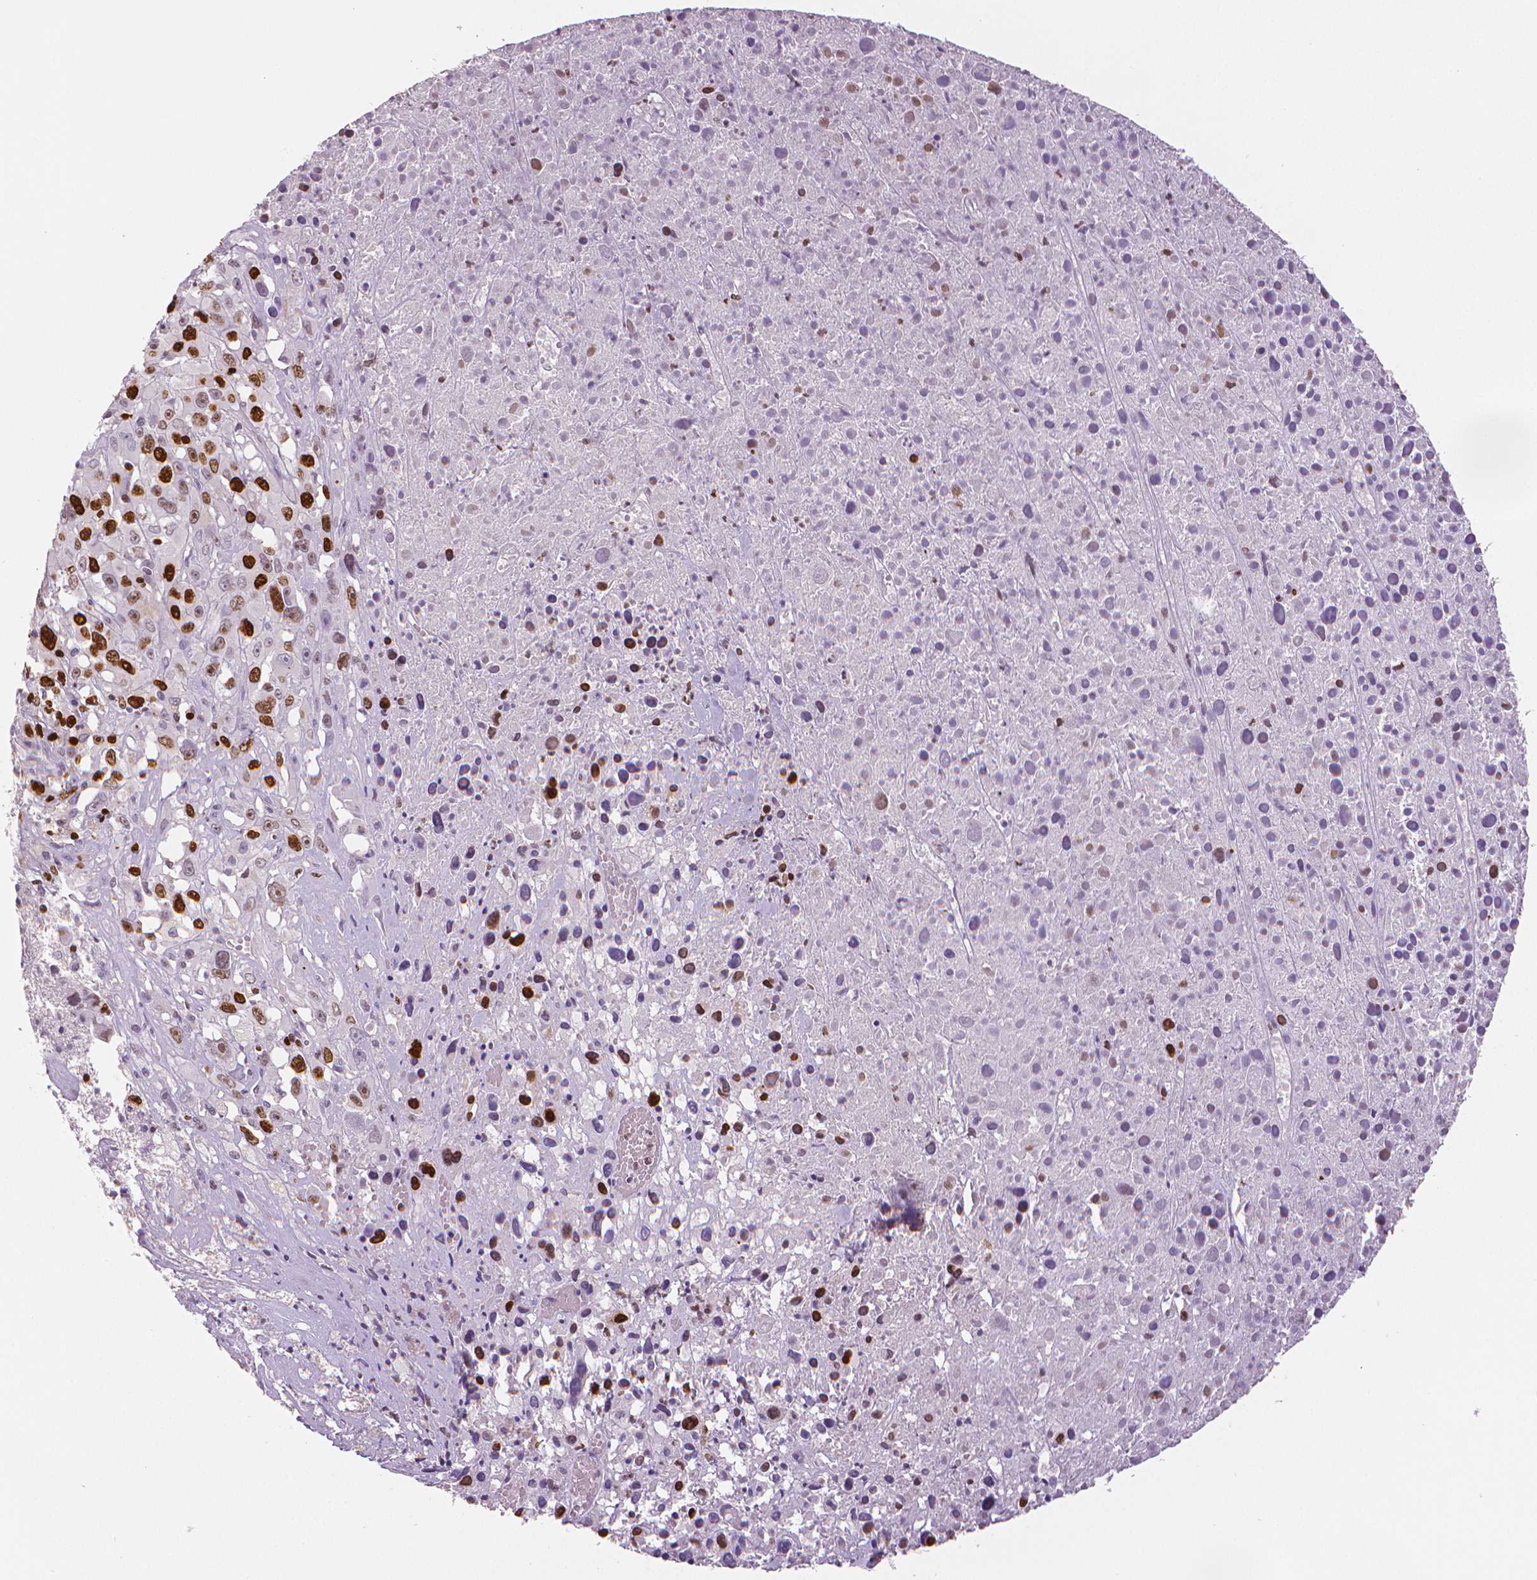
{"staining": {"intensity": "strong", "quantity": "25%-75%", "location": "nuclear"}, "tissue": "melanoma", "cell_type": "Tumor cells", "image_type": "cancer", "snomed": [{"axis": "morphology", "description": "Malignant melanoma, Metastatic site"}, {"axis": "topography", "description": "Soft tissue"}], "caption": "A brown stain shows strong nuclear staining of a protein in human malignant melanoma (metastatic site) tumor cells.", "gene": "MKI67", "patient": {"sex": "male", "age": 50}}